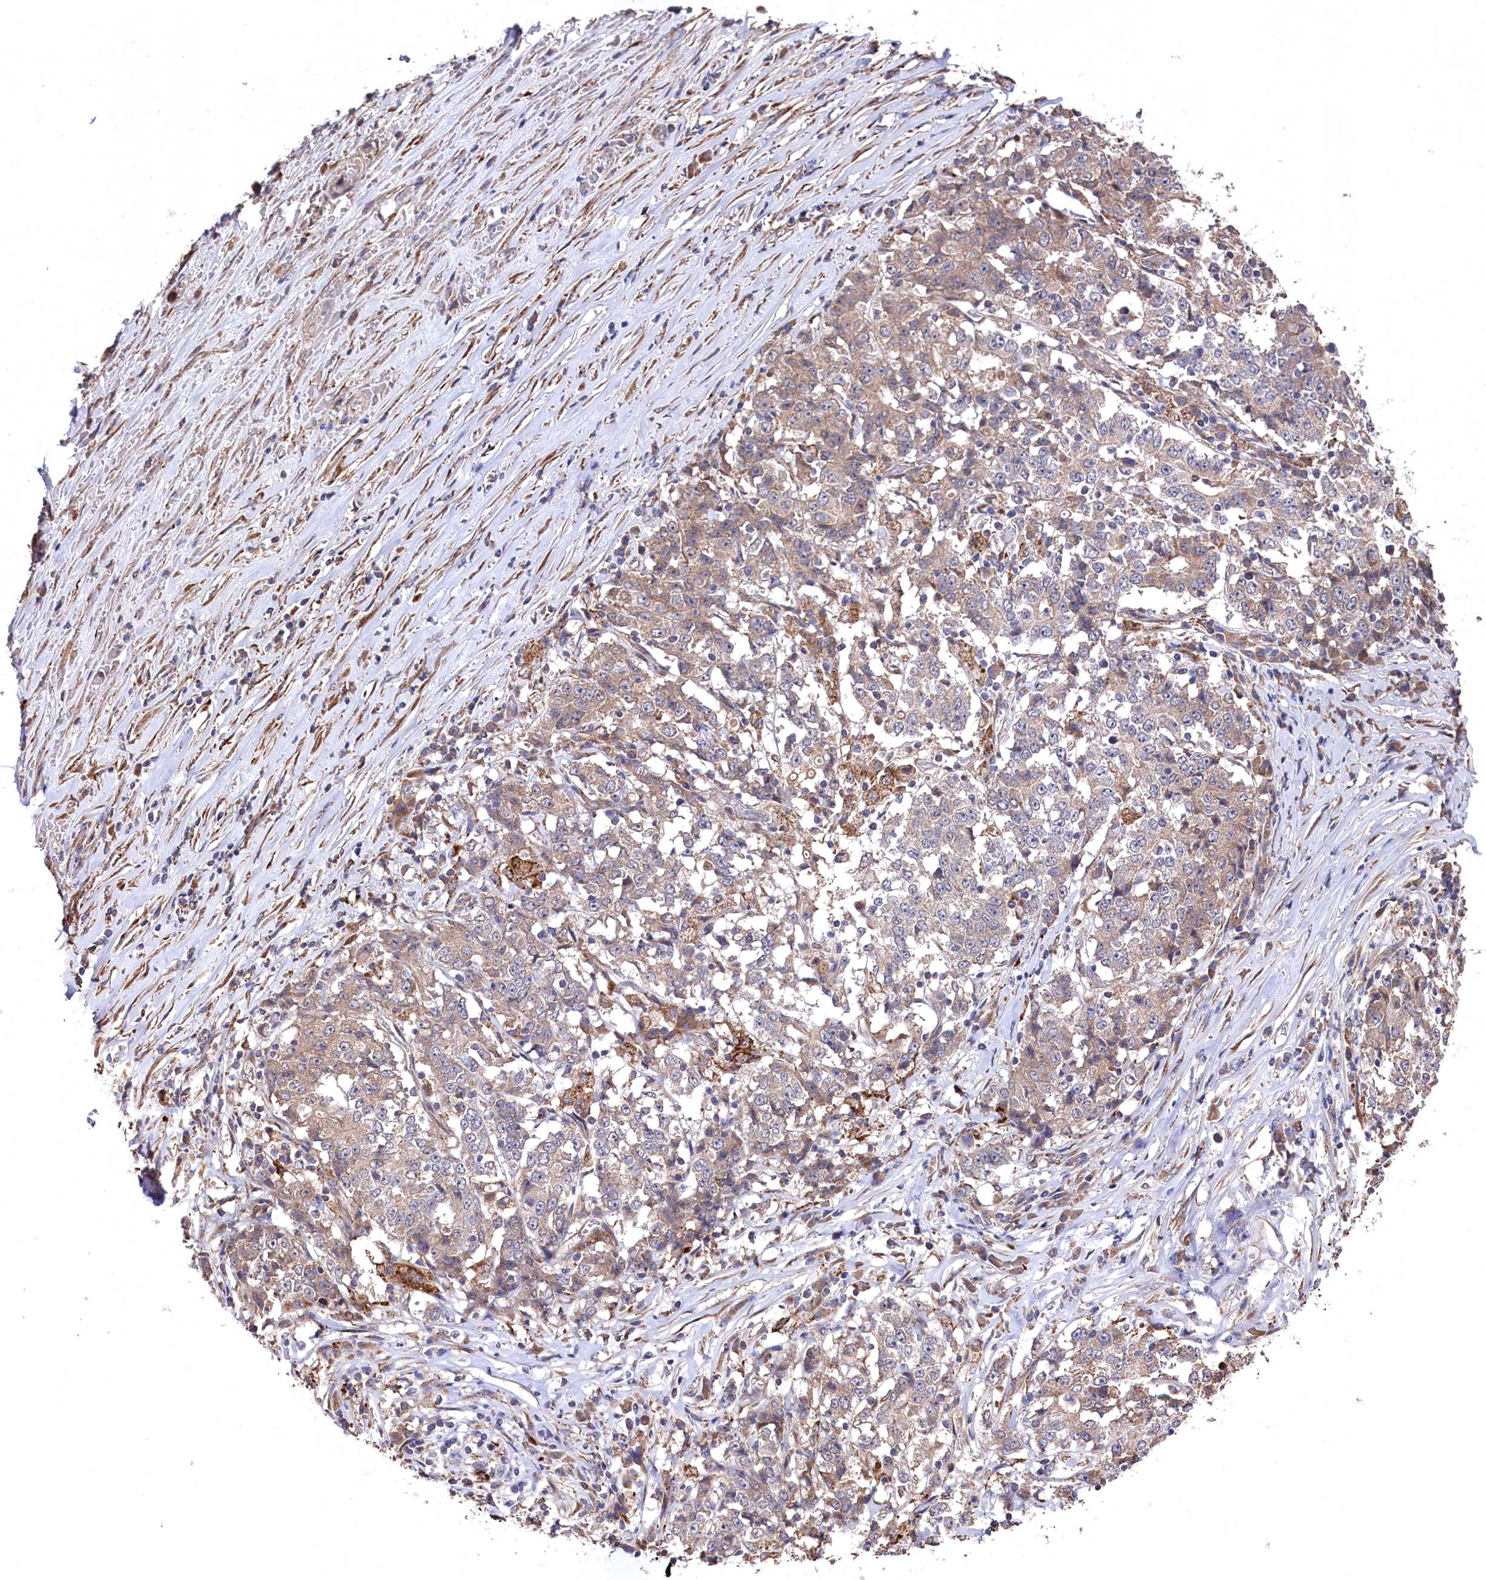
{"staining": {"intensity": "weak", "quantity": "<25%", "location": "cytoplasmic/membranous"}, "tissue": "stomach cancer", "cell_type": "Tumor cells", "image_type": "cancer", "snomed": [{"axis": "morphology", "description": "Adenocarcinoma, NOS"}, {"axis": "topography", "description": "Stomach"}], "caption": "Immunohistochemical staining of human adenocarcinoma (stomach) exhibits no significant positivity in tumor cells.", "gene": "SLC12A4", "patient": {"sex": "male", "age": 59}}